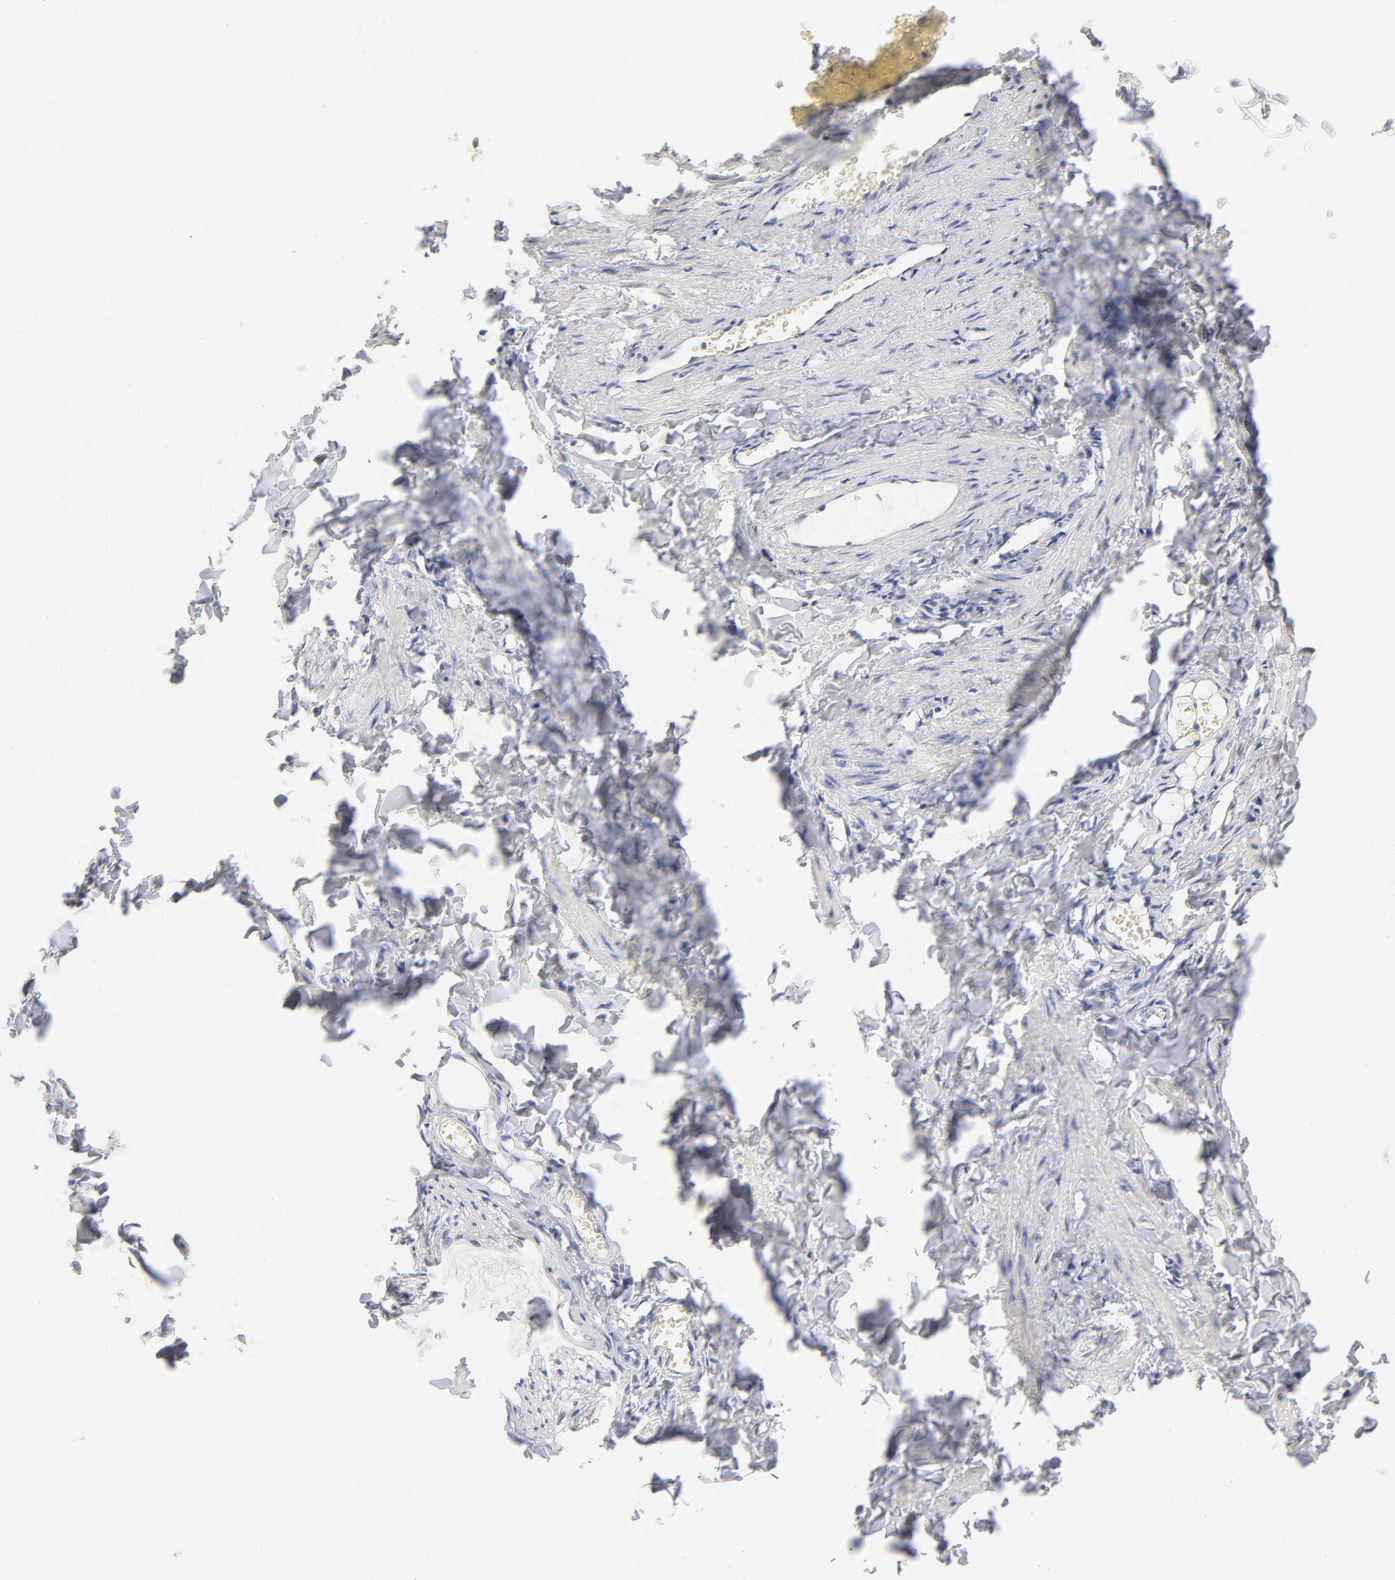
{"staining": {"intensity": "negative", "quantity": "none", "location": "none"}, "tissue": "adipose tissue", "cell_type": "Adipocytes", "image_type": "normal", "snomed": [{"axis": "morphology", "description": "Normal tissue, NOS"}, {"axis": "topography", "description": "Vascular tissue"}], "caption": "High power microscopy photomicrograph of an immunohistochemistry (IHC) micrograph of unremarkable adipose tissue, revealing no significant expression in adipocytes. (DAB immunohistochemistry (IHC), high magnification).", "gene": "TST", "patient": {"sex": "male", "age": 41}}